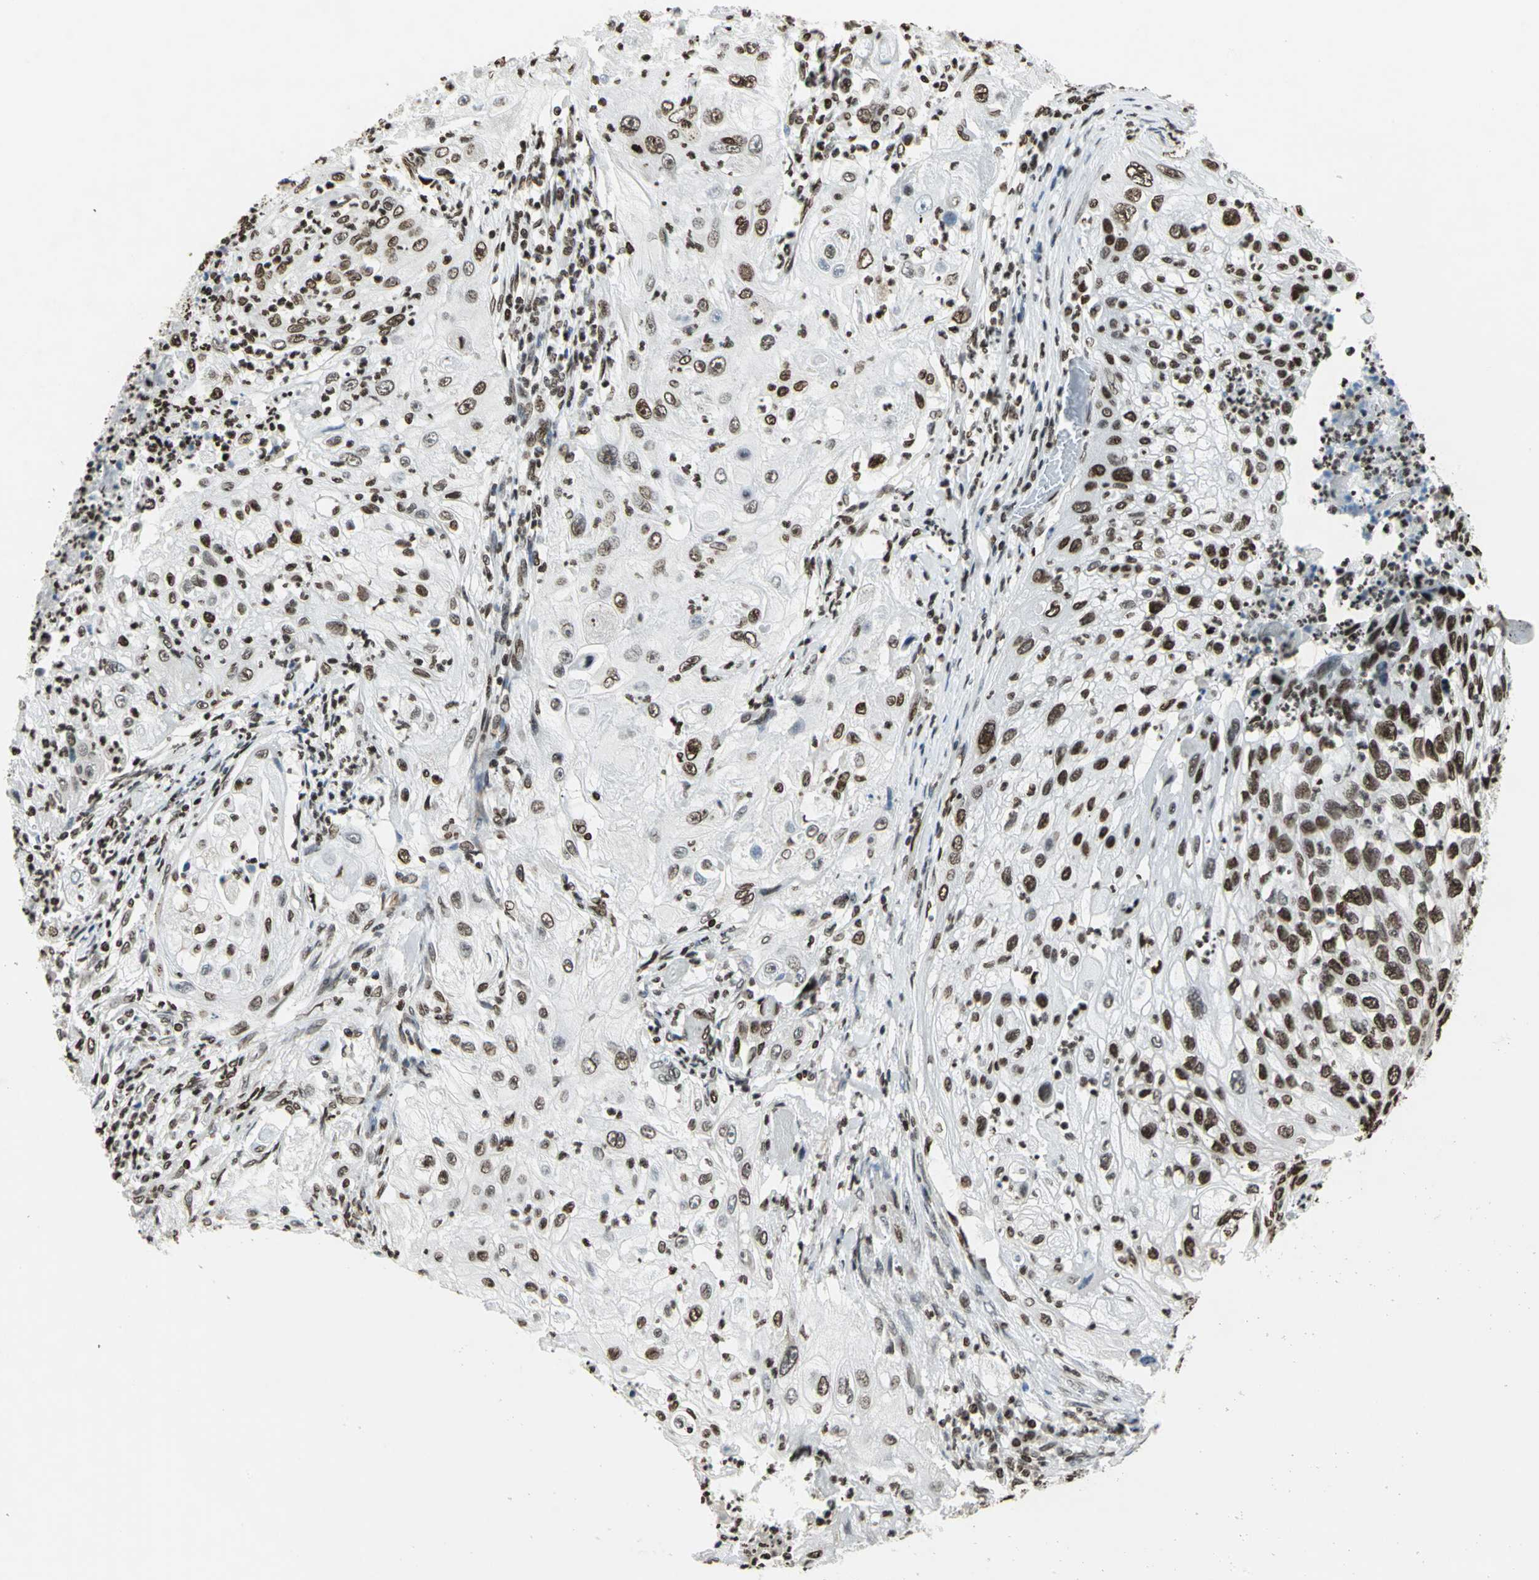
{"staining": {"intensity": "strong", "quantity": ">75%", "location": "nuclear"}, "tissue": "lung cancer", "cell_type": "Tumor cells", "image_type": "cancer", "snomed": [{"axis": "morphology", "description": "Inflammation, NOS"}, {"axis": "morphology", "description": "Squamous cell carcinoma, NOS"}, {"axis": "topography", "description": "Lymph node"}, {"axis": "topography", "description": "Soft tissue"}, {"axis": "topography", "description": "Lung"}], "caption": "A high-resolution micrograph shows immunohistochemistry staining of lung cancer, which demonstrates strong nuclear staining in approximately >75% of tumor cells. The staining is performed using DAB (3,3'-diaminobenzidine) brown chromogen to label protein expression. The nuclei are counter-stained blue using hematoxylin.", "gene": "HMGB1", "patient": {"sex": "male", "age": 66}}